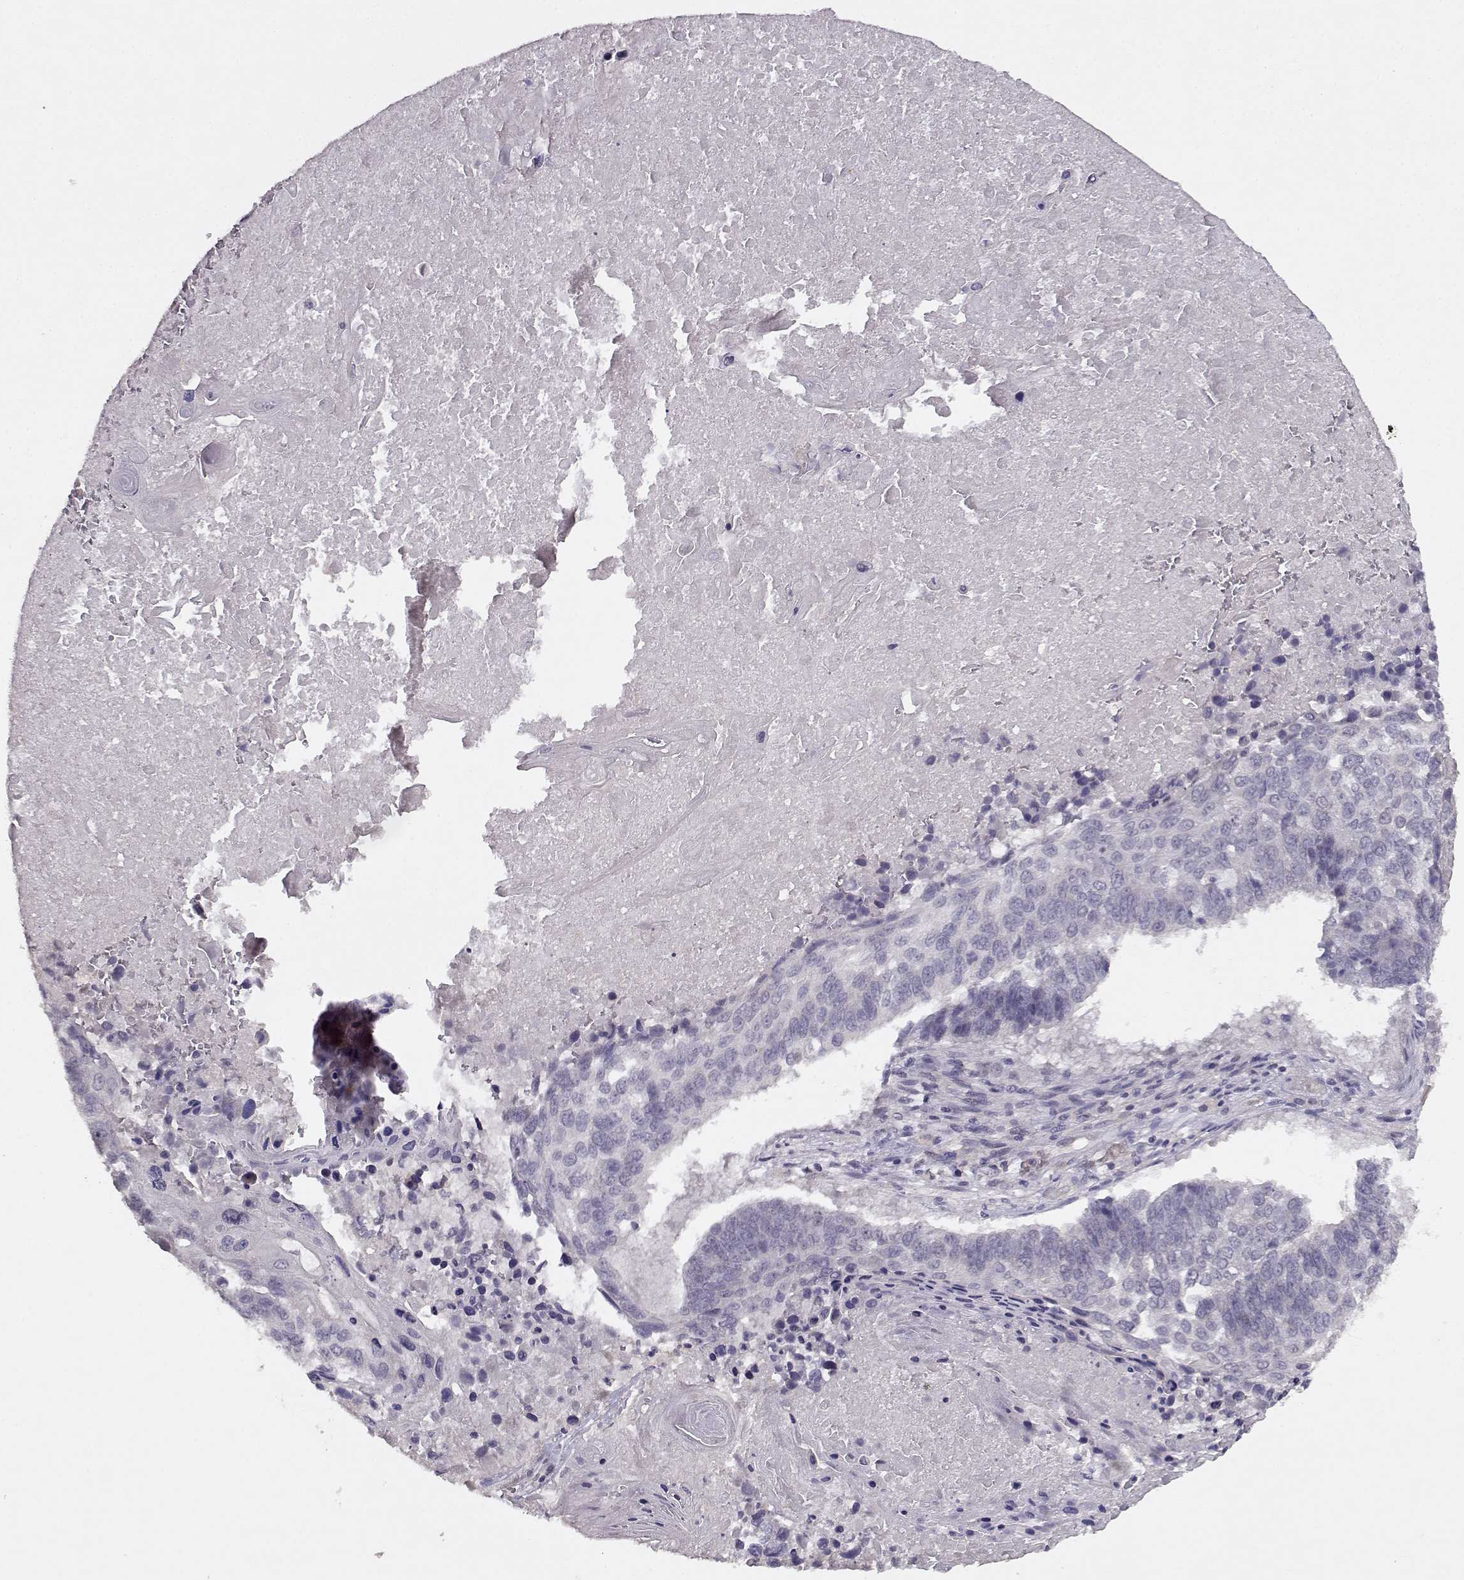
{"staining": {"intensity": "negative", "quantity": "none", "location": "none"}, "tissue": "lung cancer", "cell_type": "Tumor cells", "image_type": "cancer", "snomed": [{"axis": "morphology", "description": "Squamous cell carcinoma, NOS"}, {"axis": "topography", "description": "Lung"}], "caption": "IHC photomicrograph of lung cancer stained for a protein (brown), which exhibits no staining in tumor cells.", "gene": "BMX", "patient": {"sex": "male", "age": 73}}